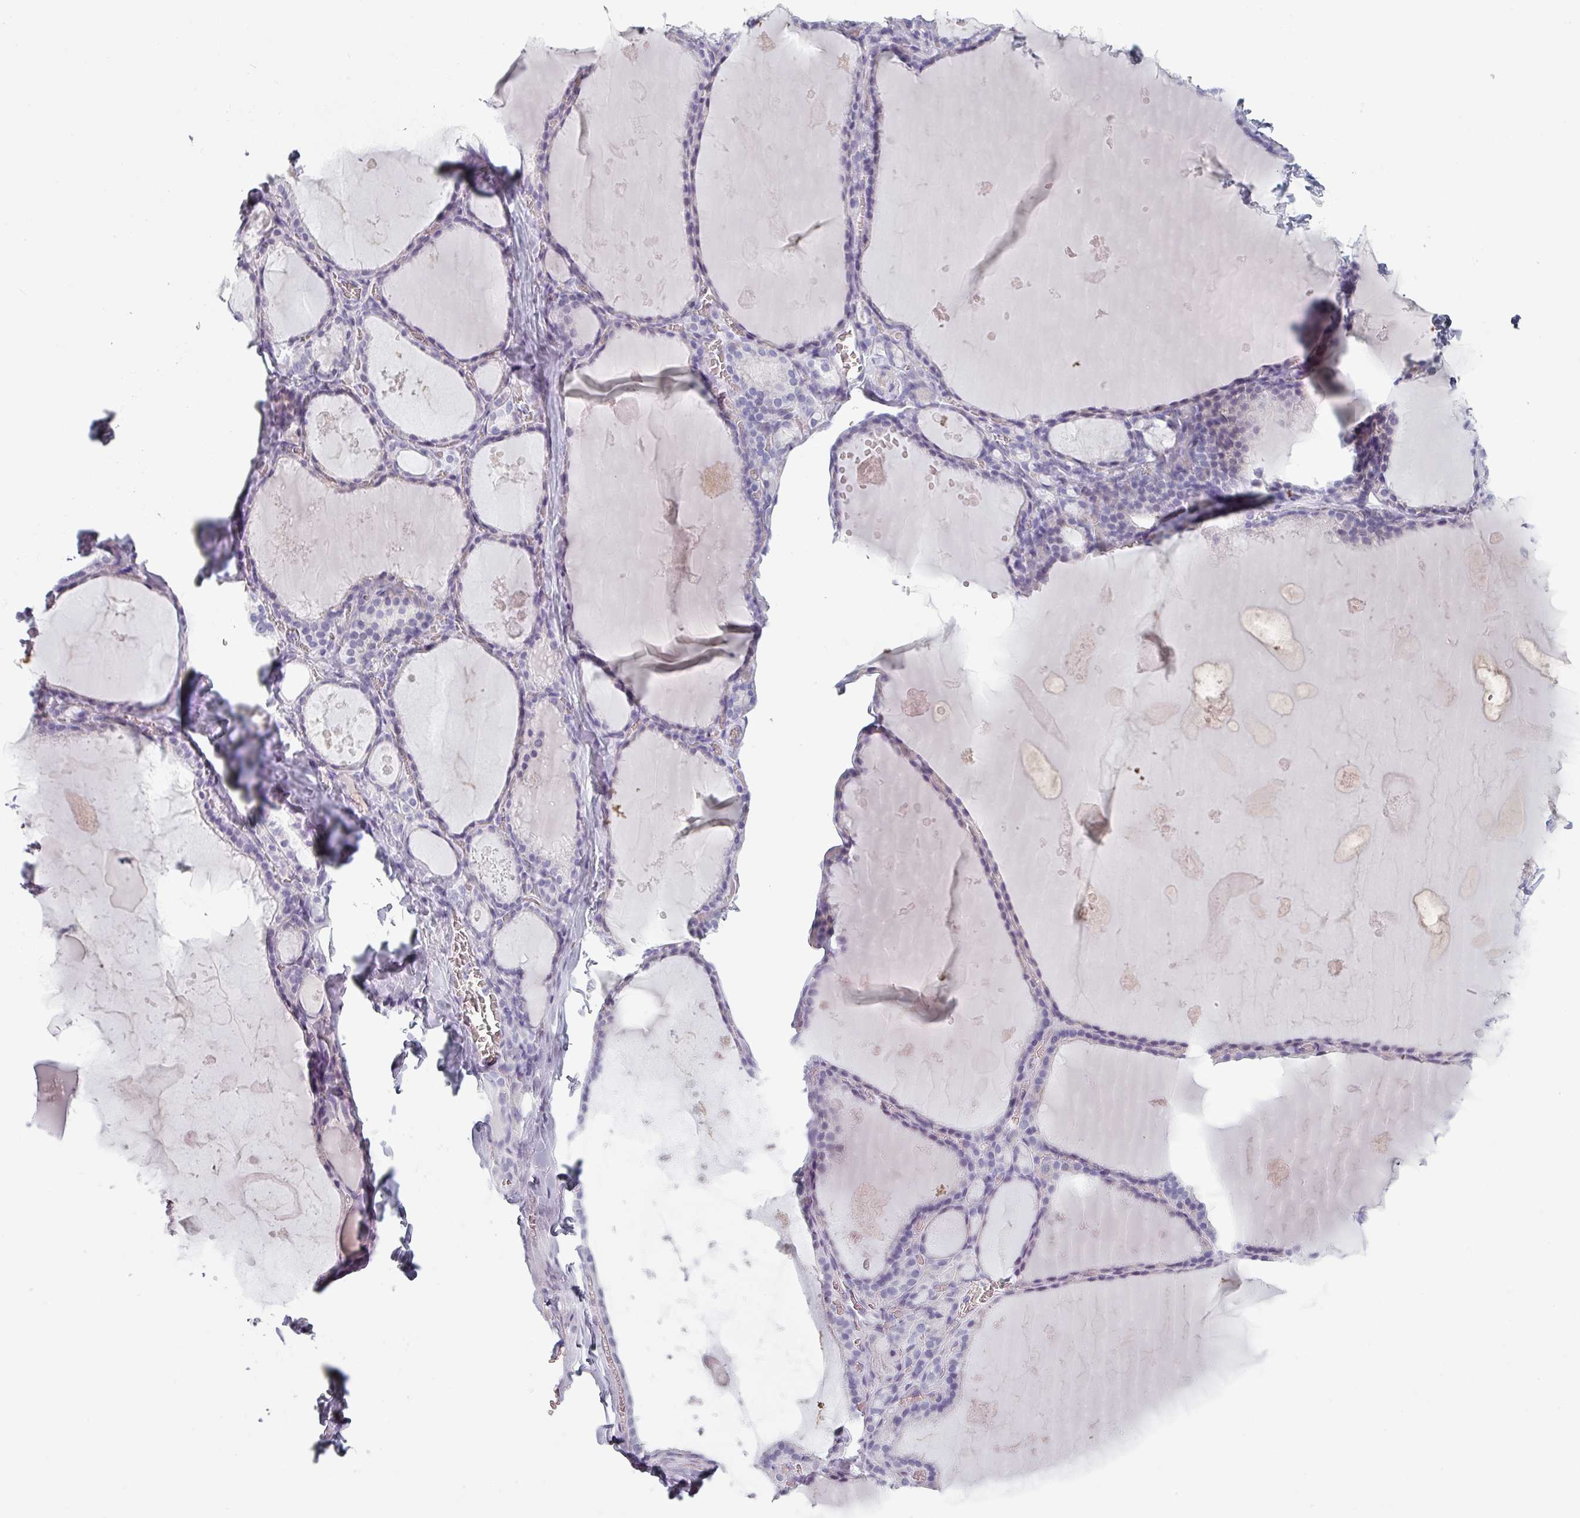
{"staining": {"intensity": "negative", "quantity": "none", "location": "none"}, "tissue": "thyroid gland", "cell_type": "Glandular cells", "image_type": "normal", "snomed": [{"axis": "morphology", "description": "Normal tissue, NOS"}, {"axis": "topography", "description": "Thyroid gland"}], "caption": "A high-resolution photomicrograph shows IHC staining of unremarkable thyroid gland, which shows no significant expression in glandular cells.", "gene": "SLC35G2", "patient": {"sex": "male", "age": 56}}